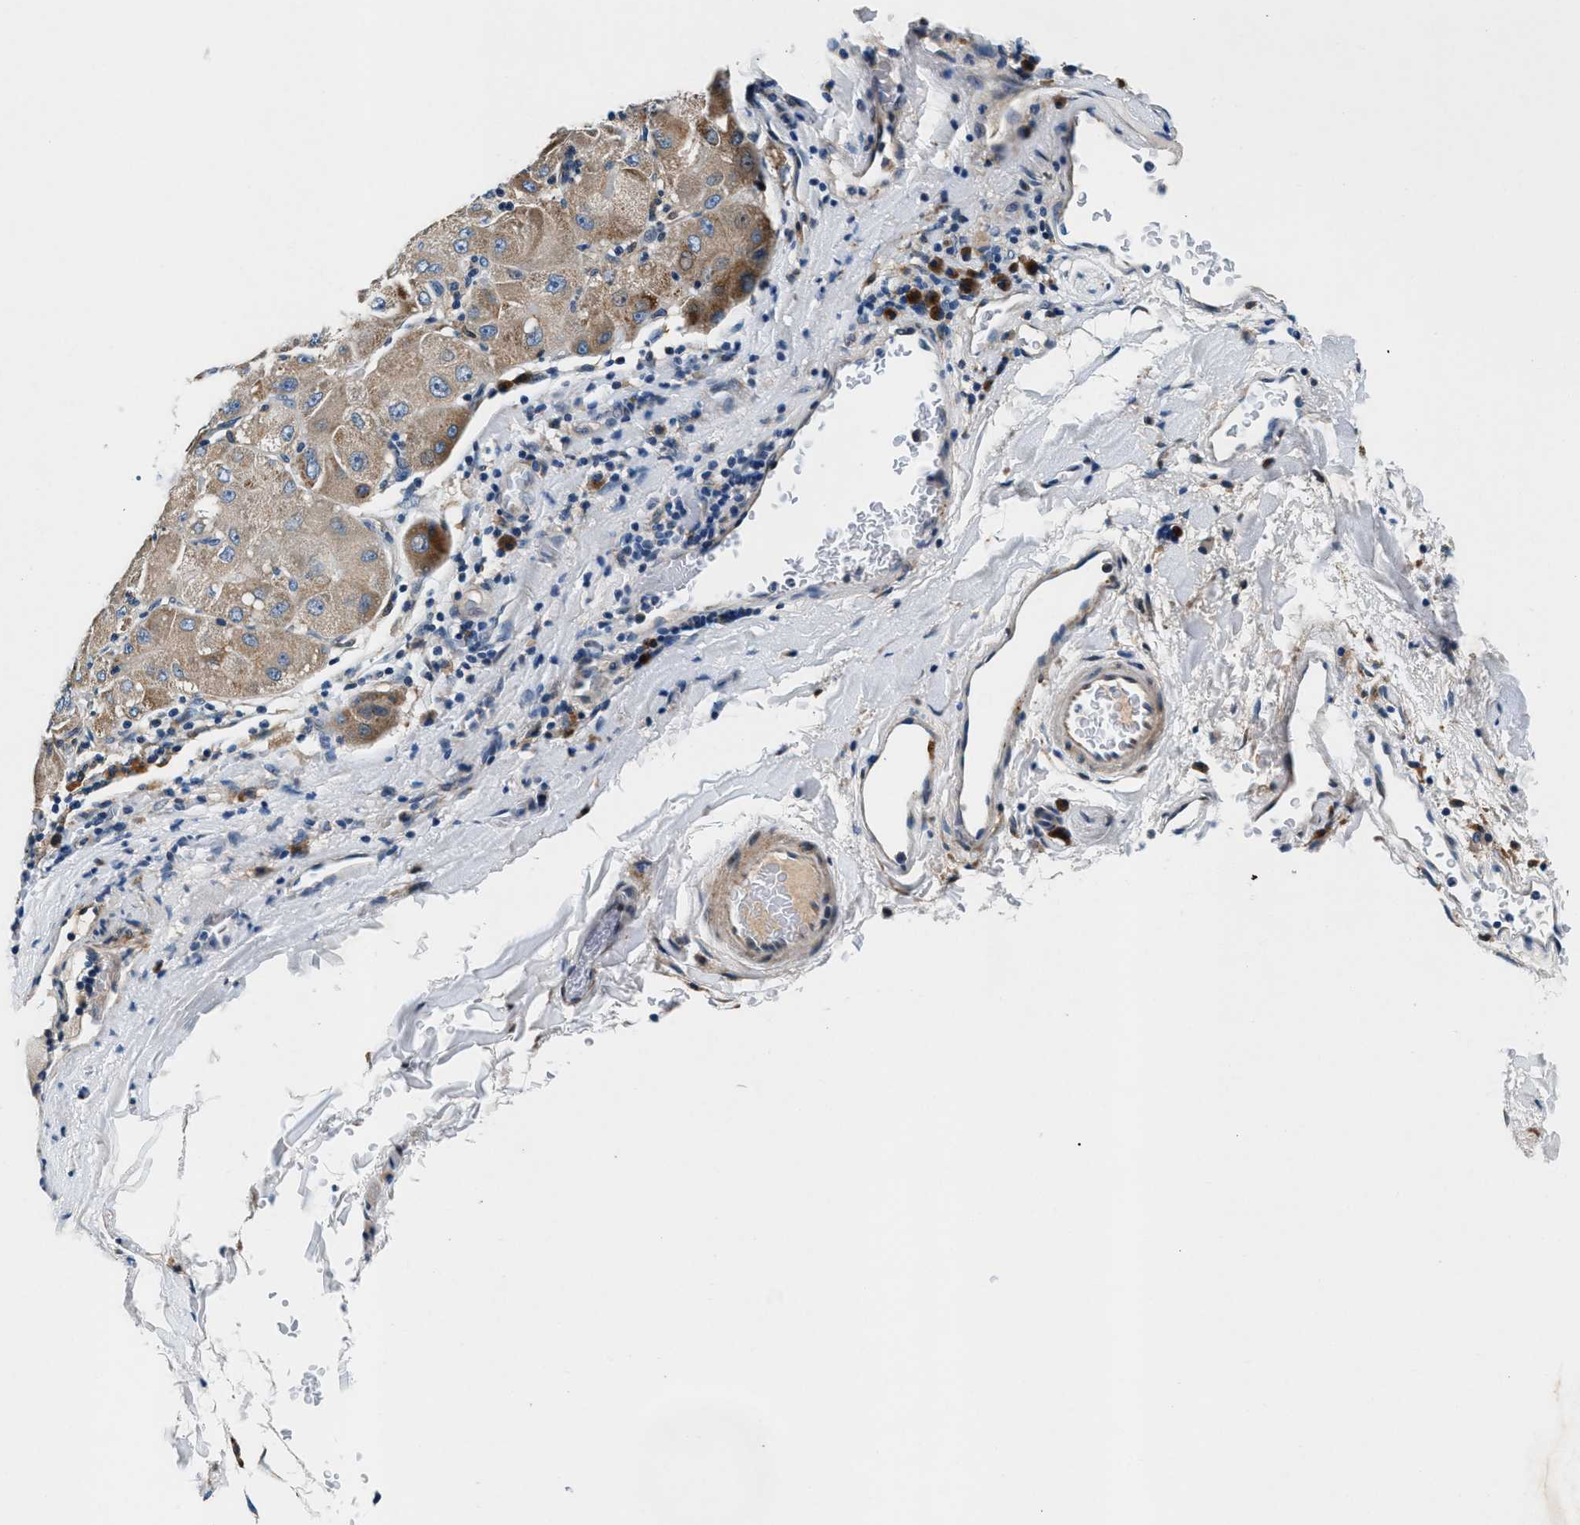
{"staining": {"intensity": "weak", "quantity": ">75%", "location": "cytoplasmic/membranous"}, "tissue": "liver cancer", "cell_type": "Tumor cells", "image_type": "cancer", "snomed": [{"axis": "morphology", "description": "Carcinoma, Hepatocellular, NOS"}, {"axis": "topography", "description": "Liver"}], "caption": "The histopathology image reveals immunohistochemical staining of liver cancer. There is weak cytoplasmic/membranous positivity is appreciated in approximately >75% of tumor cells.", "gene": "SLFN11", "patient": {"sex": "male", "age": 80}}